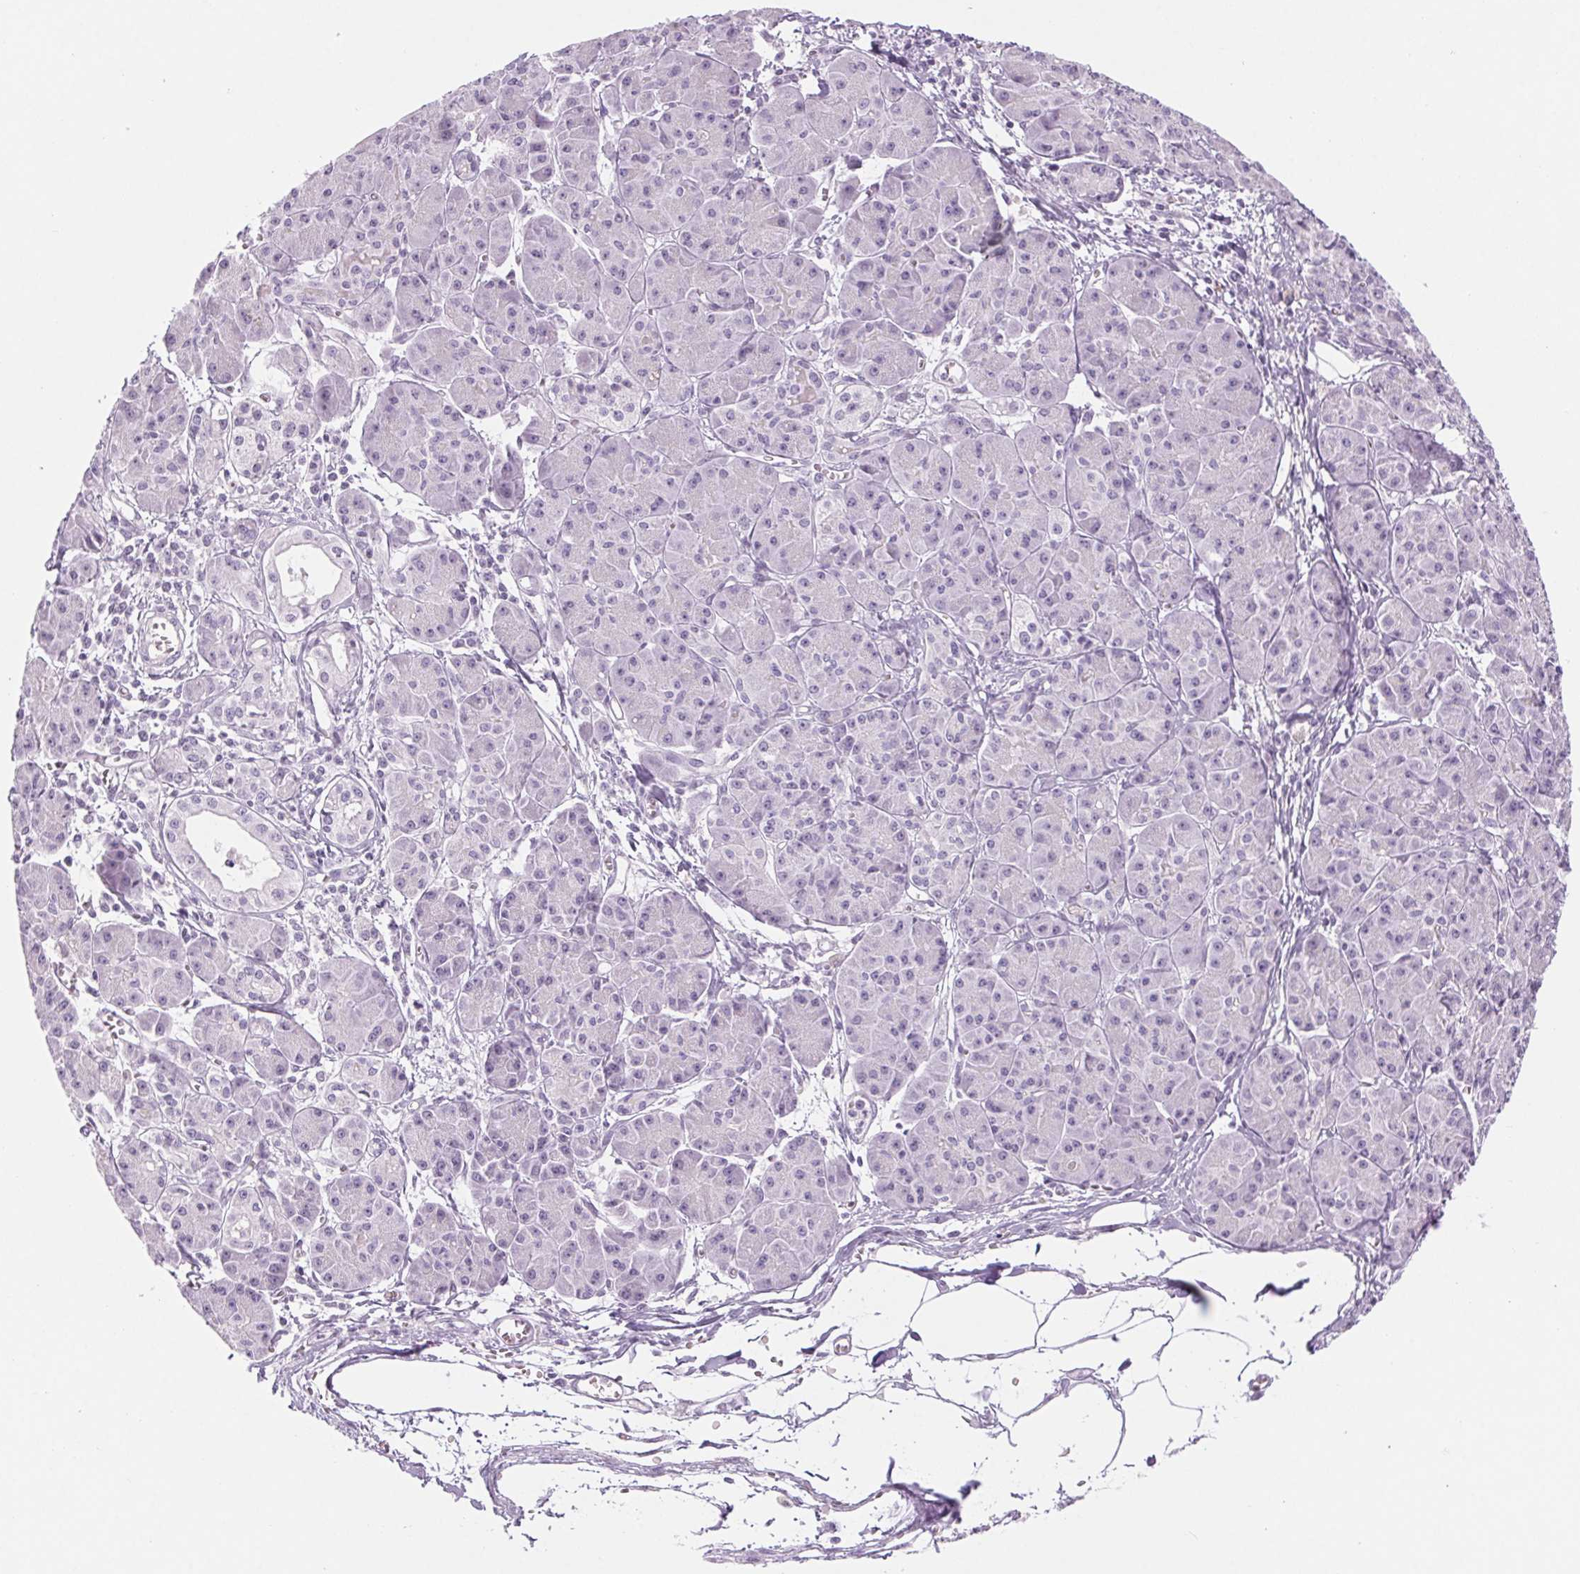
{"staining": {"intensity": "negative", "quantity": "none", "location": "none"}, "tissue": "pancreatic cancer", "cell_type": "Tumor cells", "image_type": "cancer", "snomed": [{"axis": "morphology", "description": "Adenocarcinoma, NOS"}, {"axis": "topography", "description": "Pancreas"}], "caption": "Pancreatic cancer was stained to show a protein in brown. There is no significant staining in tumor cells.", "gene": "LRP2", "patient": {"sex": "male", "age": 70}}